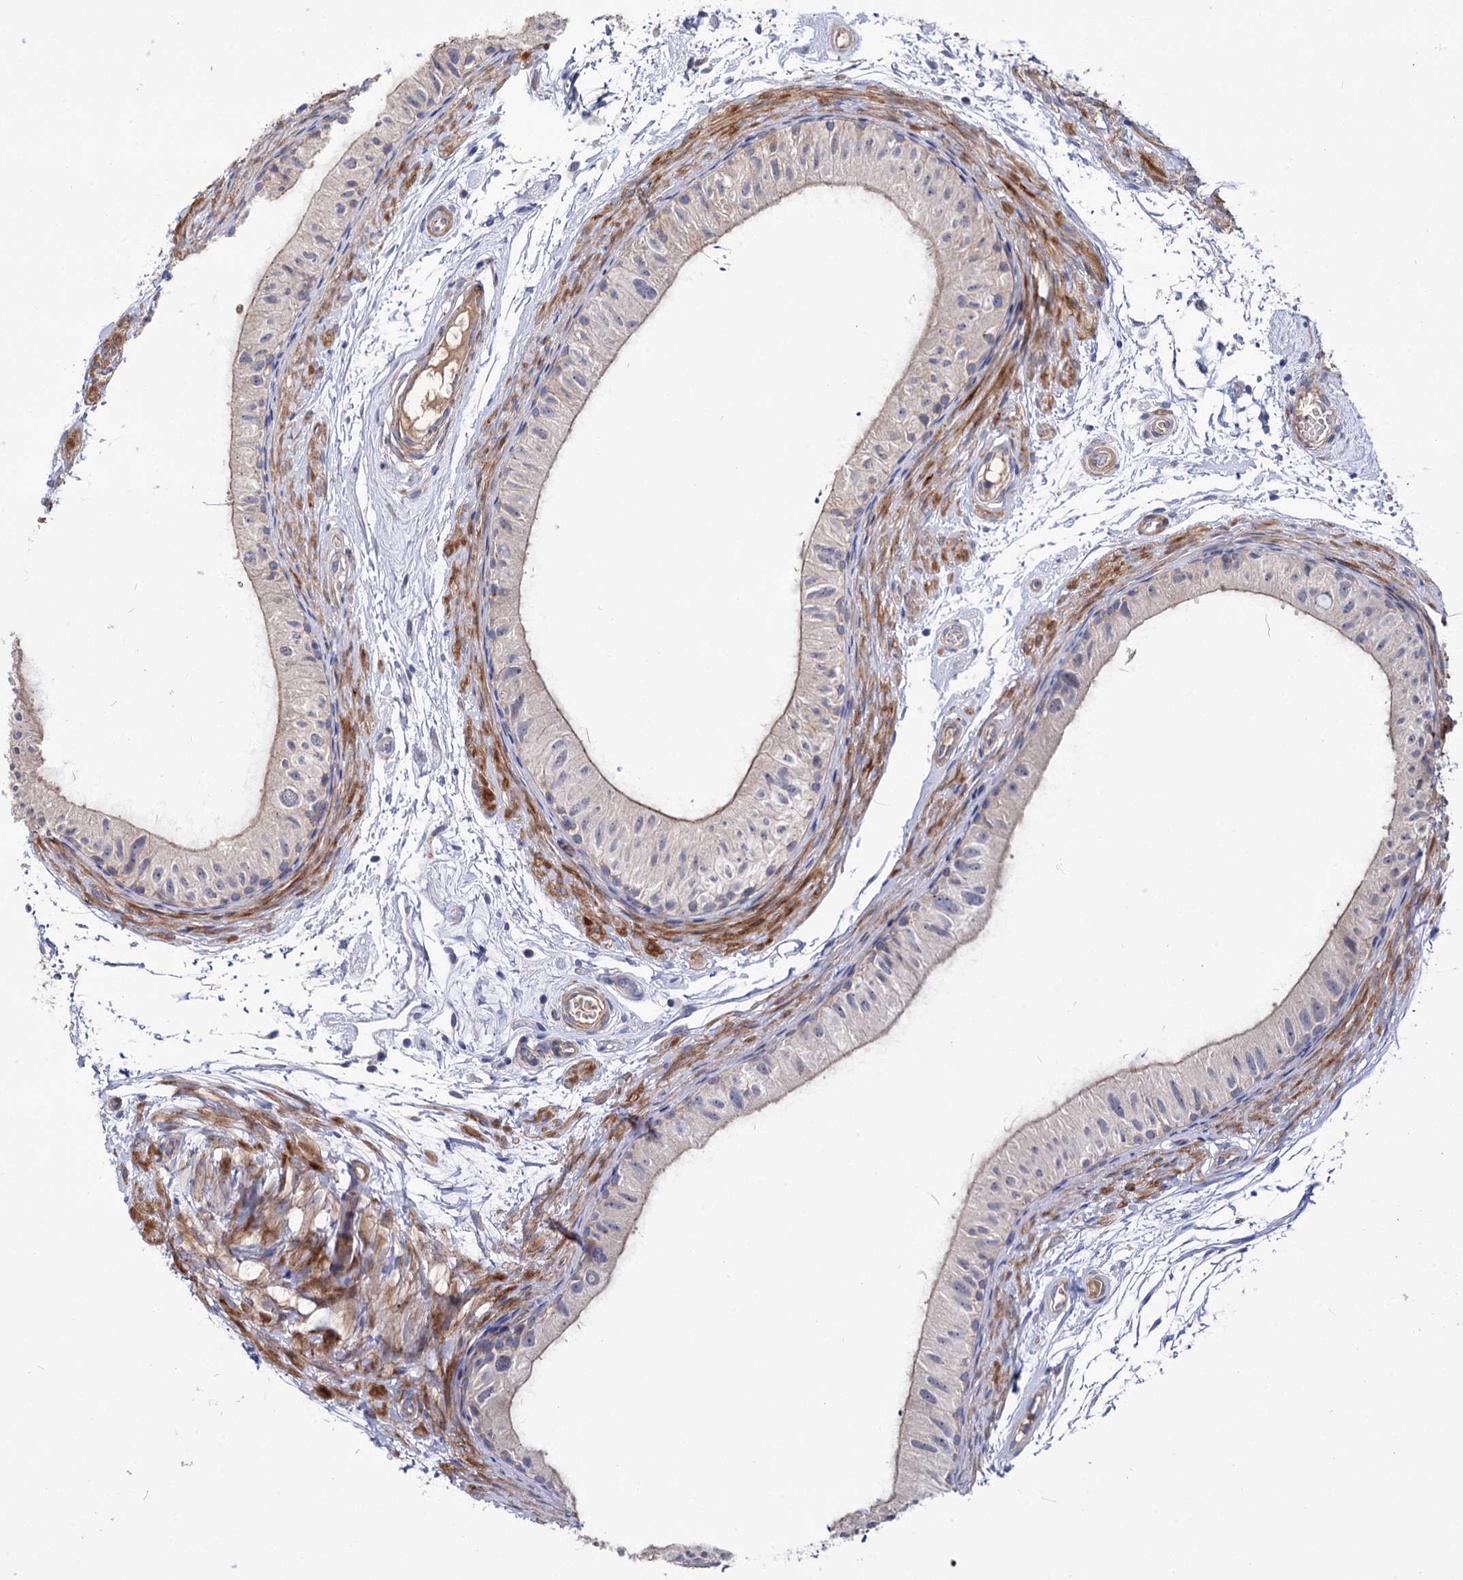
{"staining": {"intensity": "weak", "quantity": "25%-75%", "location": "cytoplasmic/membranous"}, "tissue": "epididymis", "cell_type": "Glandular cells", "image_type": "normal", "snomed": [{"axis": "morphology", "description": "Normal tissue, NOS"}, {"axis": "topography", "description": "Epididymis"}], "caption": "IHC staining of normal epididymis, which exhibits low levels of weak cytoplasmic/membranous staining in about 25%-75% of glandular cells indicating weak cytoplasmic/membranous protein expression. The staining was performed using DAB (3,3'-diaminobenzidine) (brown) for protein detection and nuclei were counterstained in hematoxylin (blue).", "gene": "NUDCD2", "patient": {"sex": "male", "age": 50}}